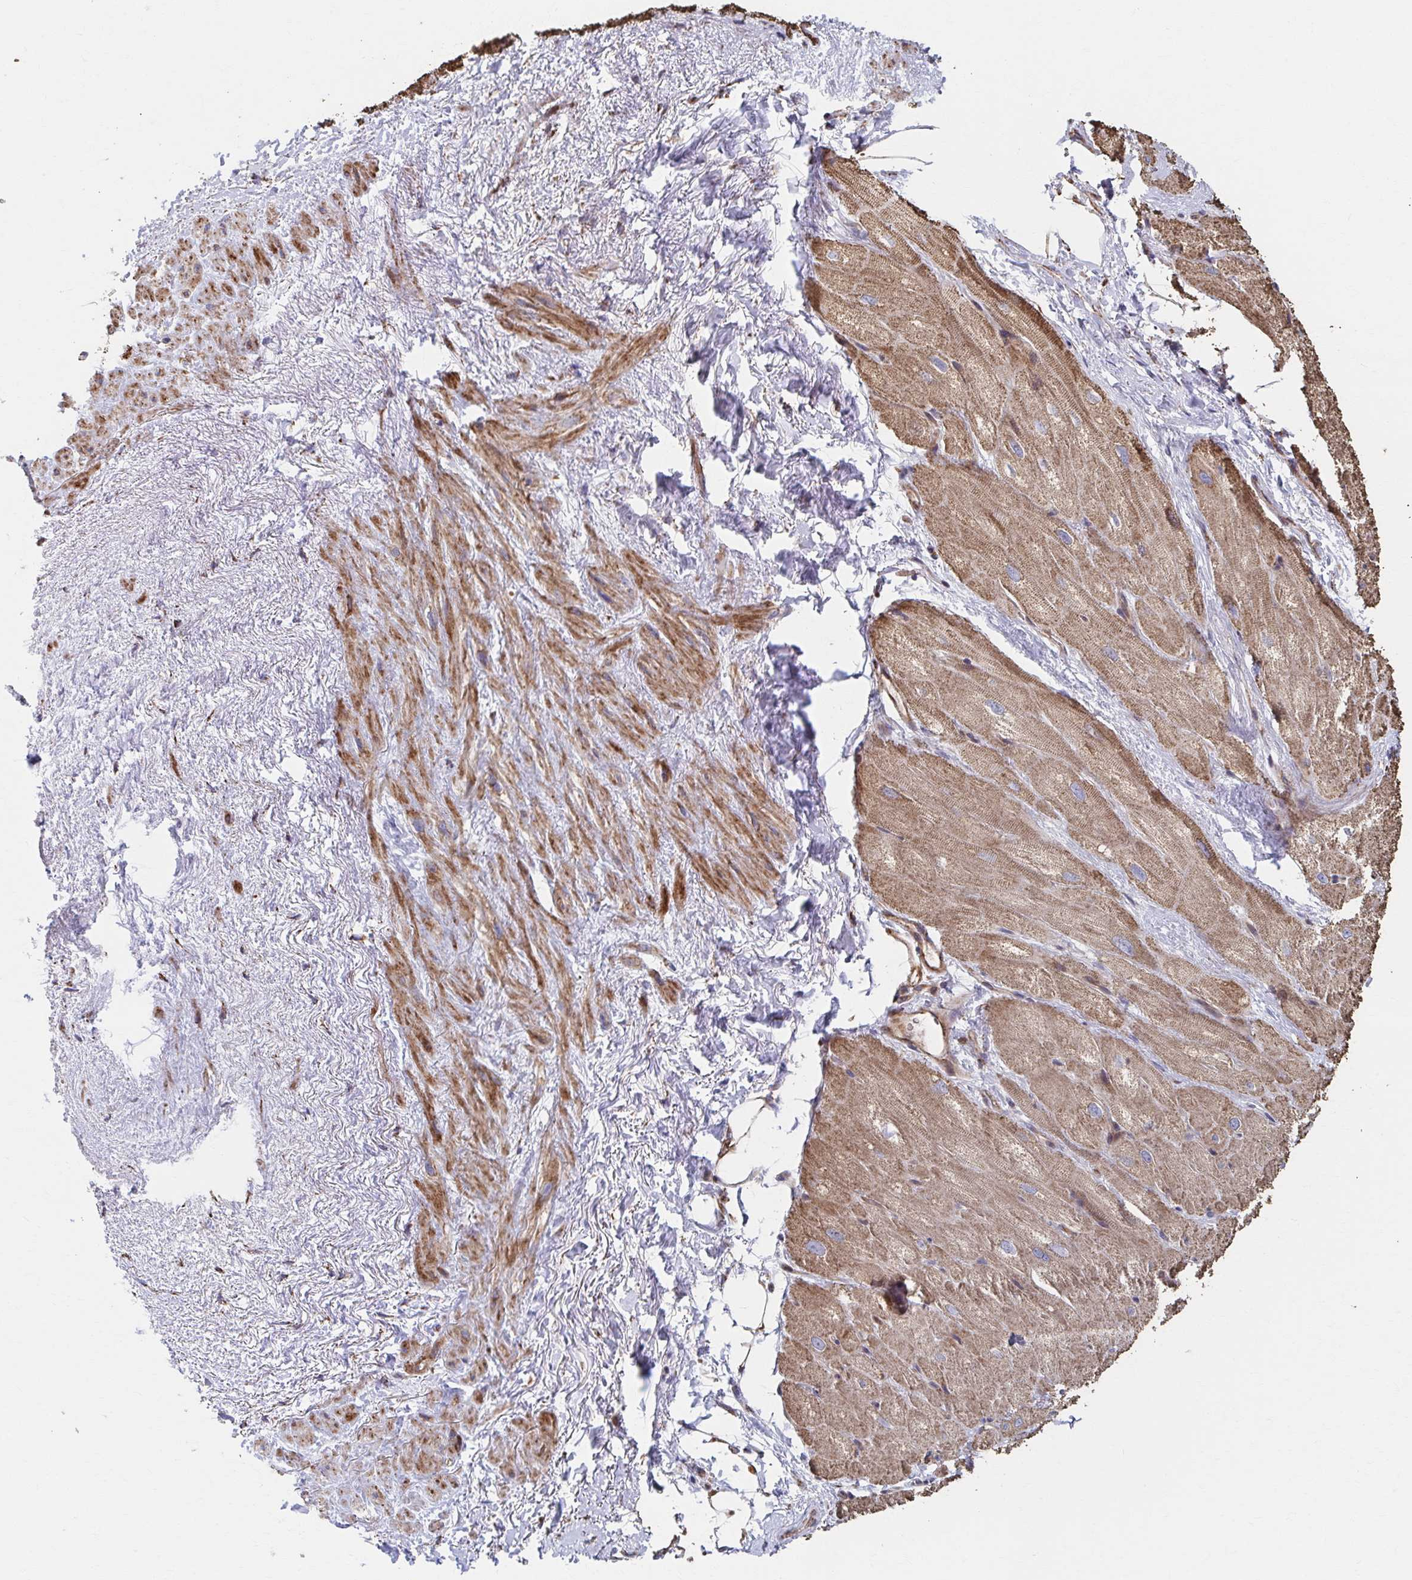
{"staining": {"intensity": "strong", "quantity": ">75%", "location": "cytoplasmic/membranous"}, "tissue": "heart muscle", "cell_type": "Cardiomyocytes", "image_type": "normal", "snomed": [{"axis": "morphology", "description": "Normal tissue, NOS"}, {"axis": "topography", "description": "Heart"}], "caption": "Immunohistochemistry (IHC) staining of unremarkable heart muscle, which displays high levels of strong cytoplasmic/membranous positivity in about >75% of cardiomyocytes indicating strong cytoplasmic/membranous protein expression. The staining was performed using DAB (brown) for protein detection and nuclei were counterstained in hematoxylin (blue).", "gene": "SAT1", "patient": {"sex": "male", "age": 62}}